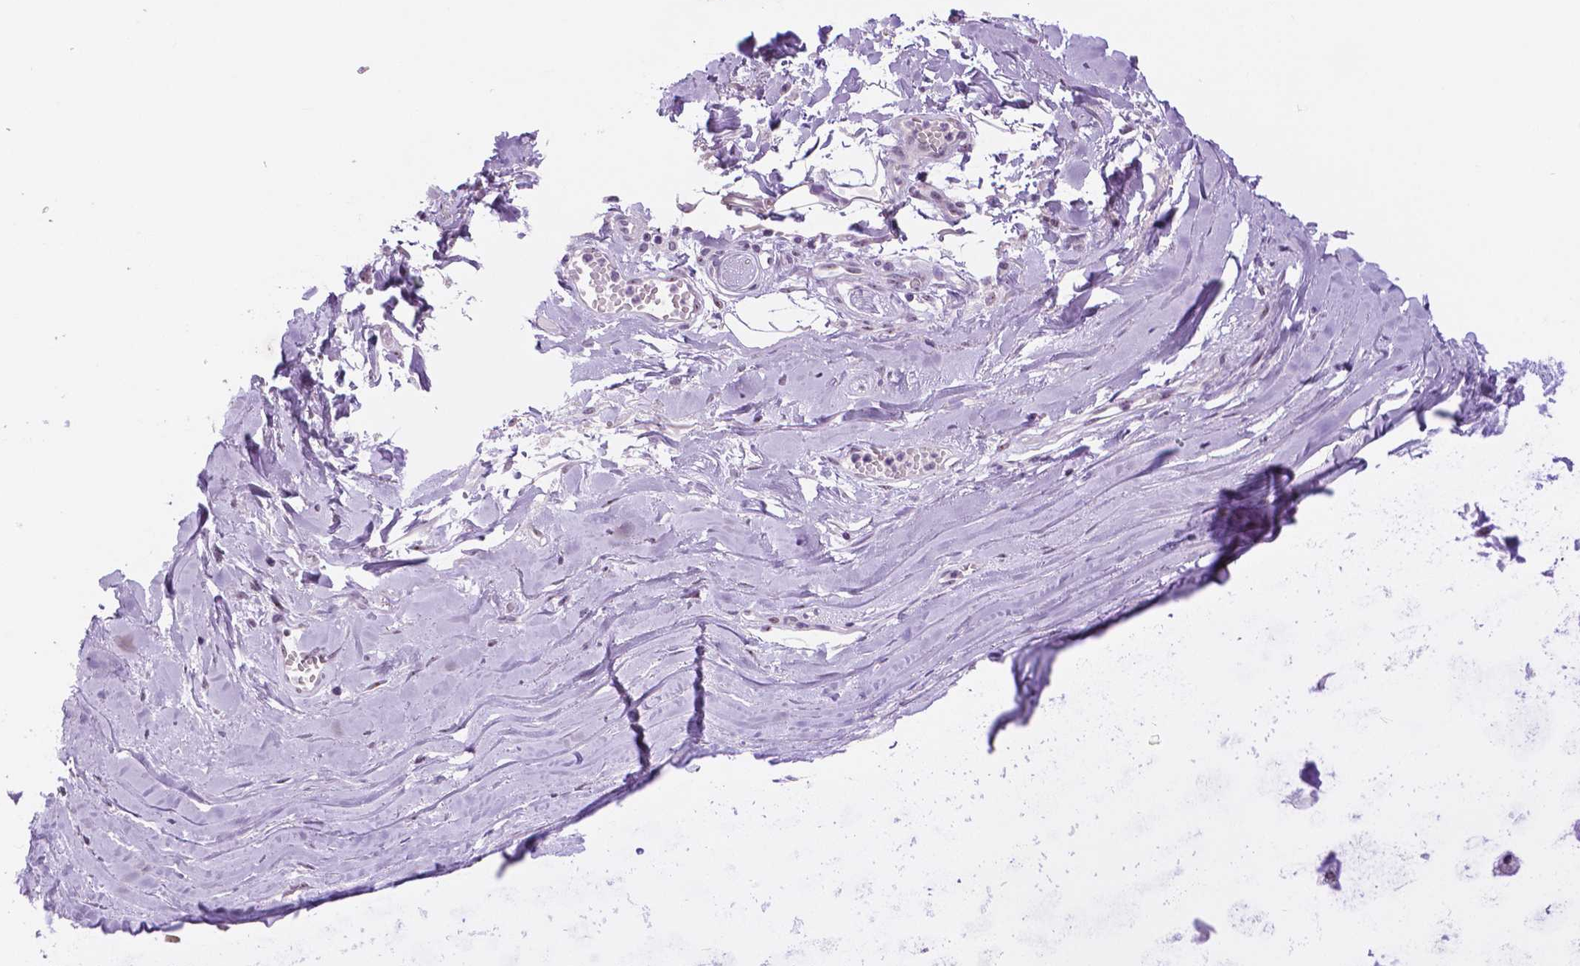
{"staining": {"intensity": "negative", "quantity": "none", "location": "none"}, "tissue": "soft tissue", "cell_type": "Fibroblasts", "image_type": "normal", "snomed": [{"axis": "morphology", "description": "Normal tissue, NOS"}, {"axis": "topography", "description": "Cartilage tissue"}, {"axis": "topography", "description": "Nasopharynx"}, {"axis": "topography", "description": "Thyroid gland"}], "caption": "The IHC photomicrograph has no significant staining in fibroblasts of soft tissue. (DAB (3,3'-diaminobenzidine) IHC, high magnification).", "gene": "NHP2", "patient": {"sex": "male", "age": 63}}